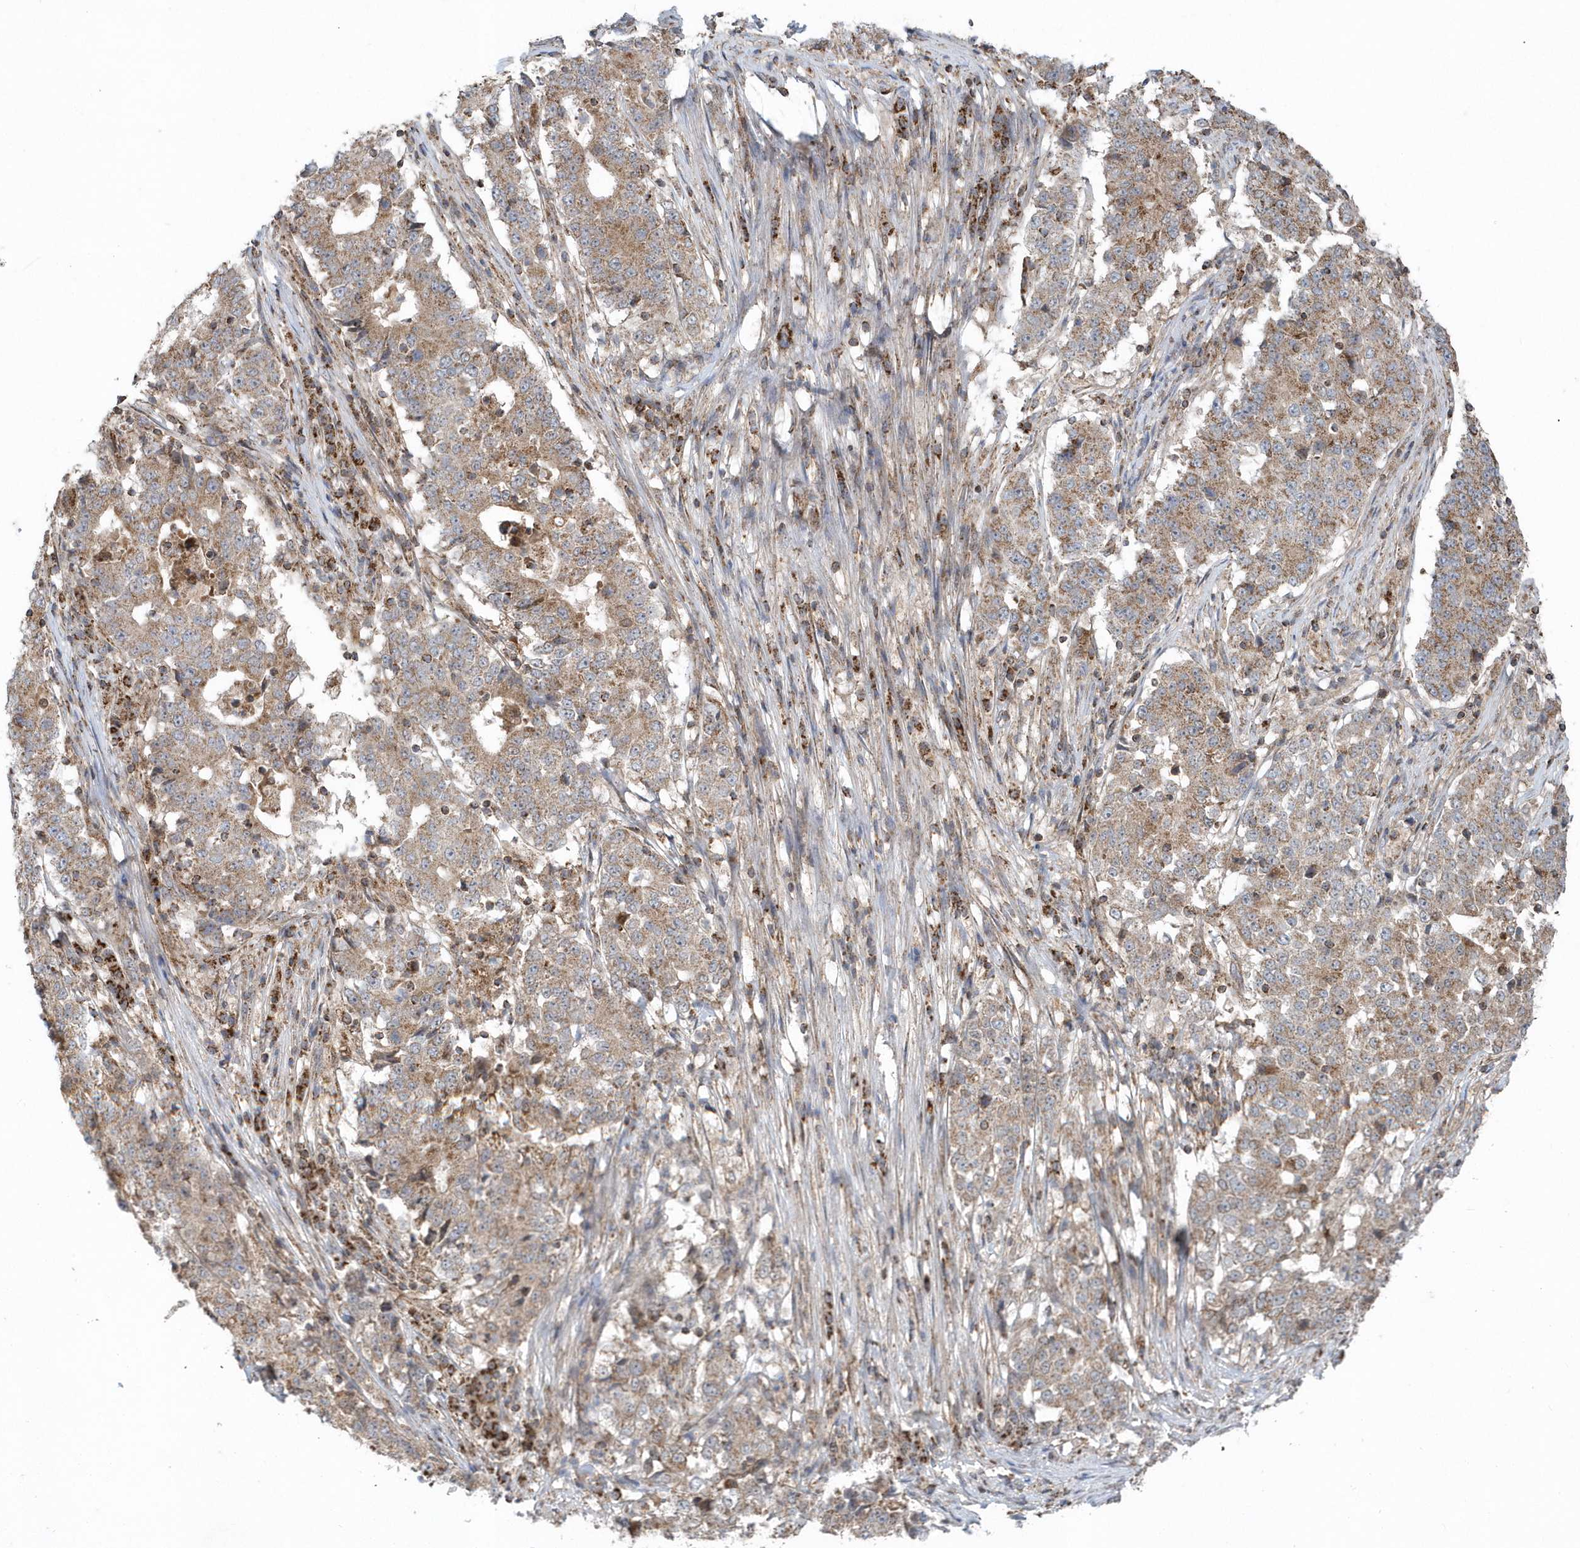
{"staining": {"intensity": "moderate", "quantity": ">75%", "location": "cytoplasmic/membranous"}, "tissue": "stomach cancer", "cell_type": "Tumor cells", "image_type": "cancer", "snomed": [{"axis": "morphology", "description": "Adenocarcinoma, NOS"}, {"axis": "topography", "description": "Stomach"}], "caption": "This is an image of immunohistochemistry staining of stomach adenocarcinoma, which shows moderate staining in the cytoplasmic/membranous of tumor cells.", "gene": "PPP1R7", "patient": {"sex": "male", "age": 59}}